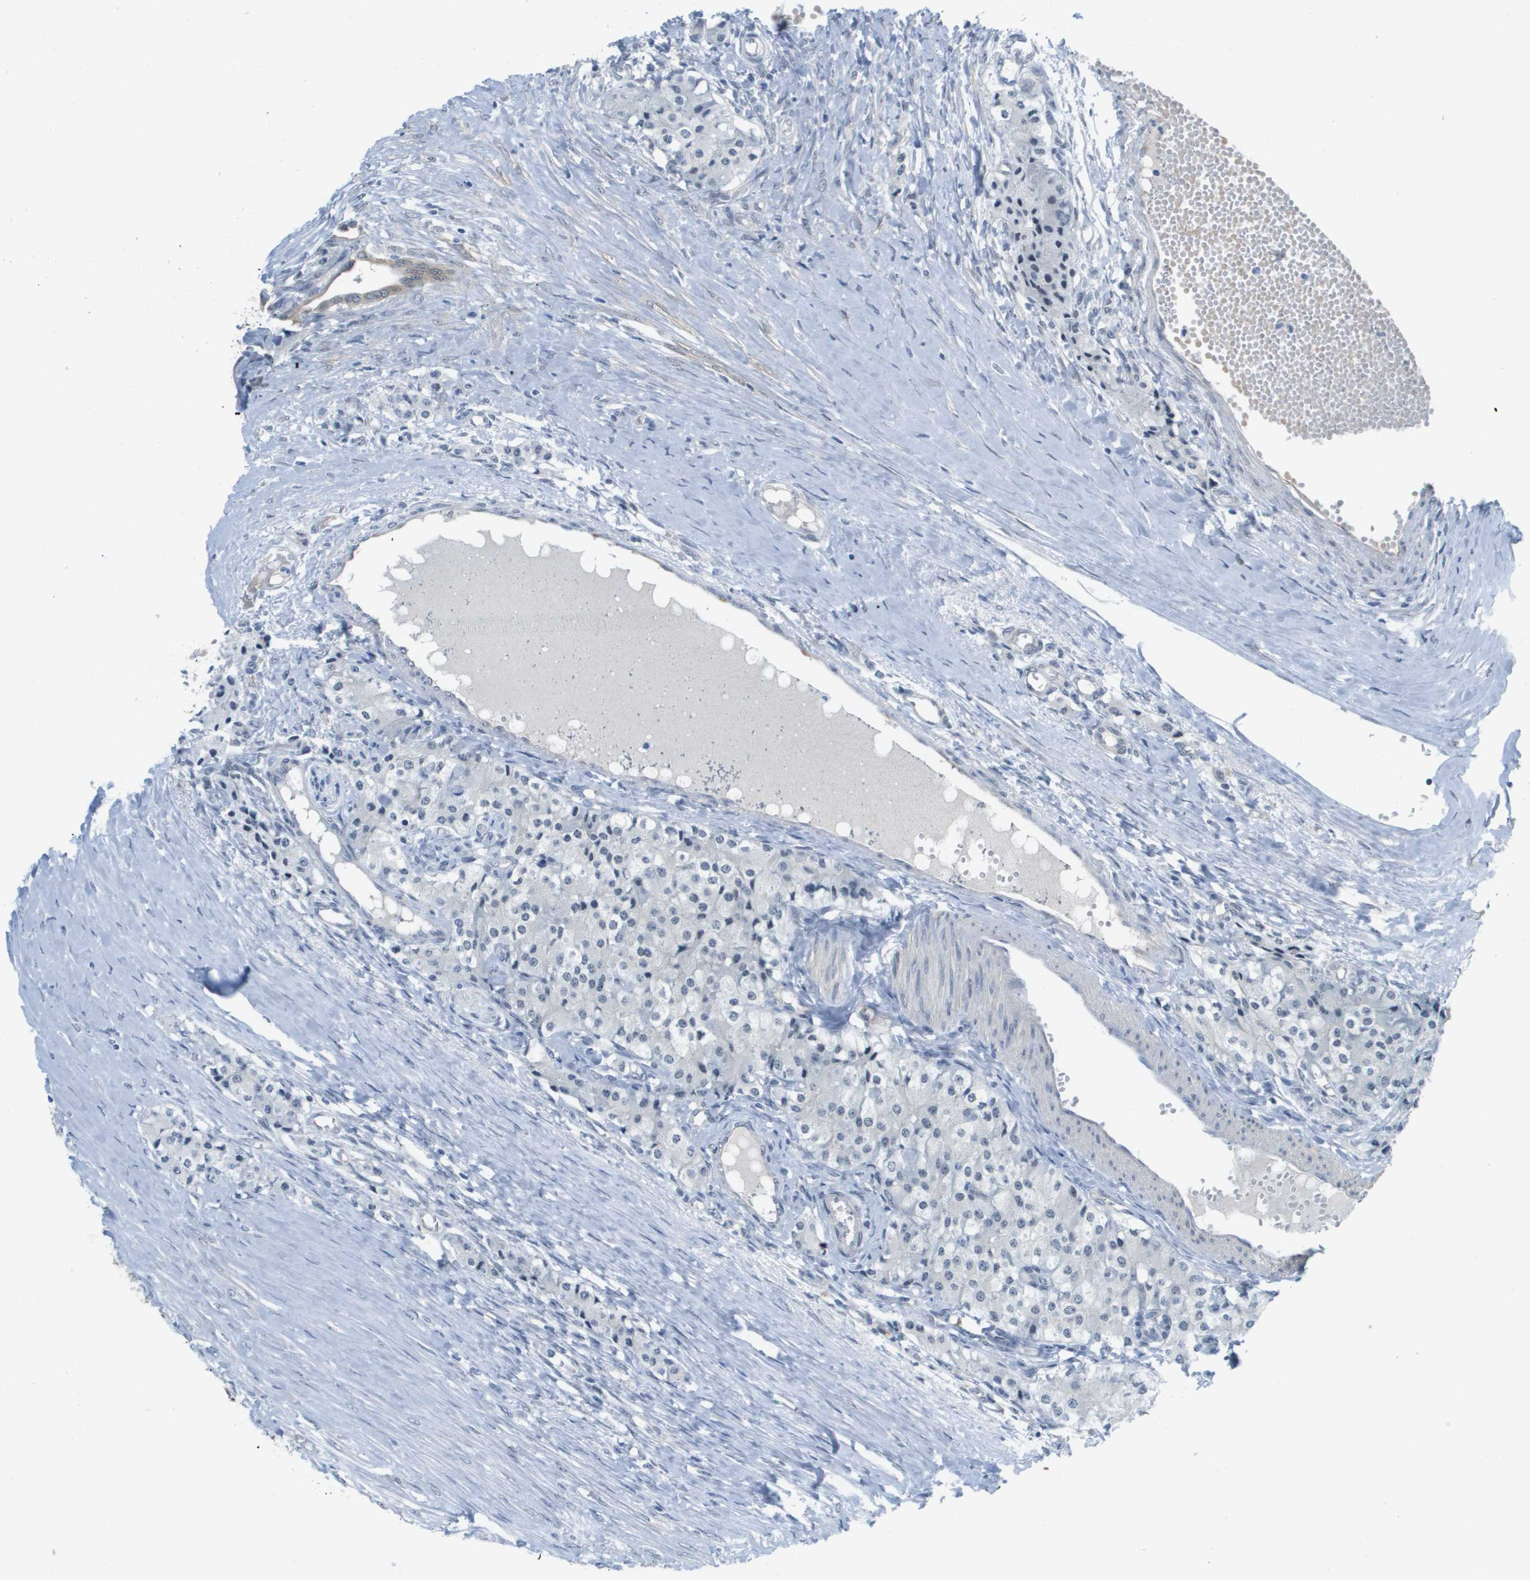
{"staining": {"intensity": "negative", "quantity": "none", "location": "none"}, "tissue": "carcinoid", "cell_type": "Tumor cells", "image_type": "cancer", "snomed": [{"axis": "morphology", "description": "Carcinoid, malignant, NOS"}, {"axis": "topography", "description": "Colon"}], "caption": "There is no significant expression in tumor cells of carcinoid.", "gene": "ARID1B", "patient": {"sex": "female", "age": 52}}